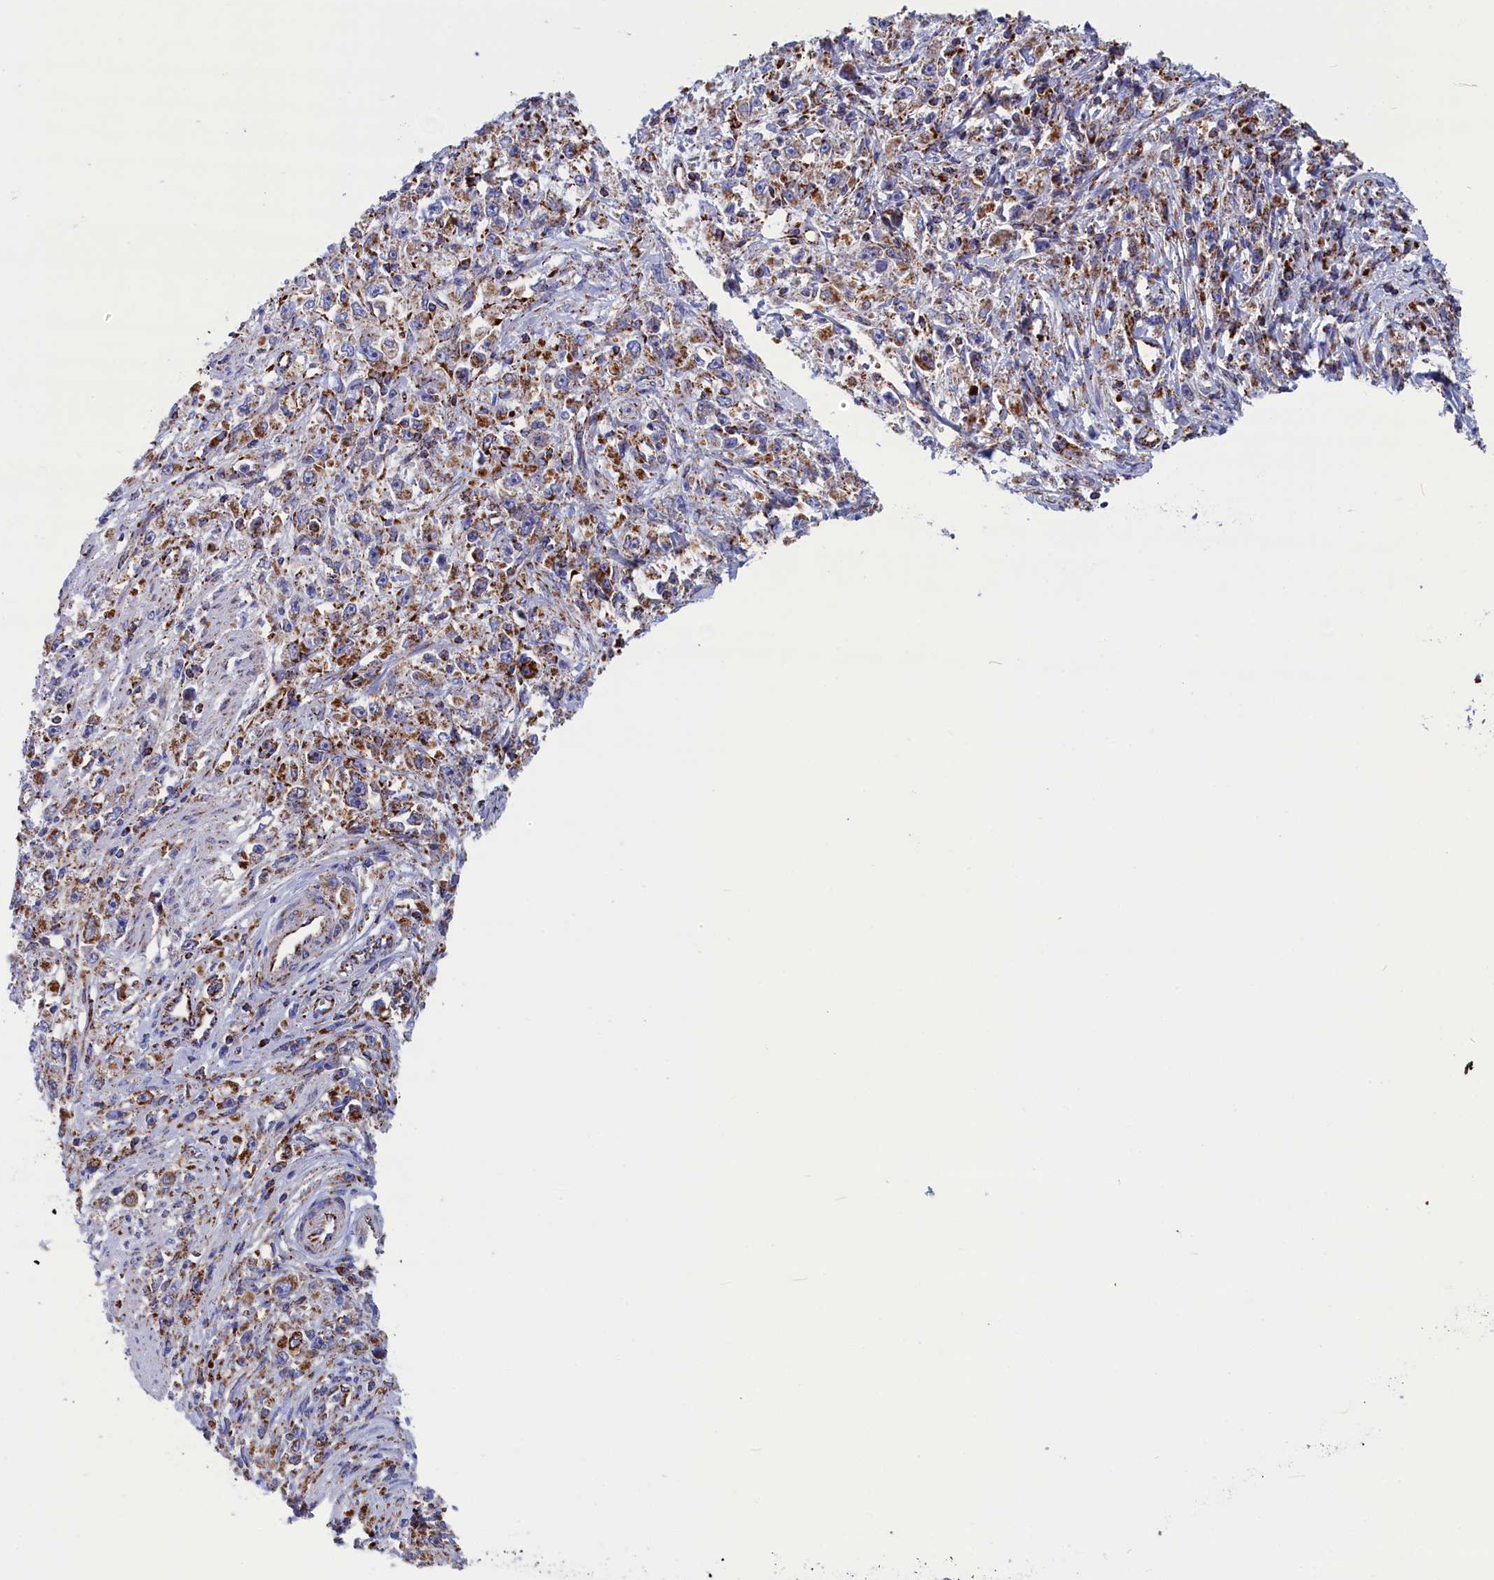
{"staining": {"intensity": "strong", "quantity": "25%-75%", "location": "cytoplasmic/membranous"}, "tissue": "stomach cancer", "cell_type": "Tumor cells", "image_type": "cancer", "snomed": [{"axis": "morphology", "description": "Adenocarcinoma, NOS"}, {"axis": "topography", "description": "Stomach"}], "caption": "This photomicrograph displays stomach cancer (adenocarcinoma) stained with immunohistochemistry to label a protein in brown. The cytoplasmic/membranous of tumor cells show strong positivity for the protein. Nuclei are counter-stained blue.", "gene": "WDR83", "patient": {"sex": "female", "age": 59}}